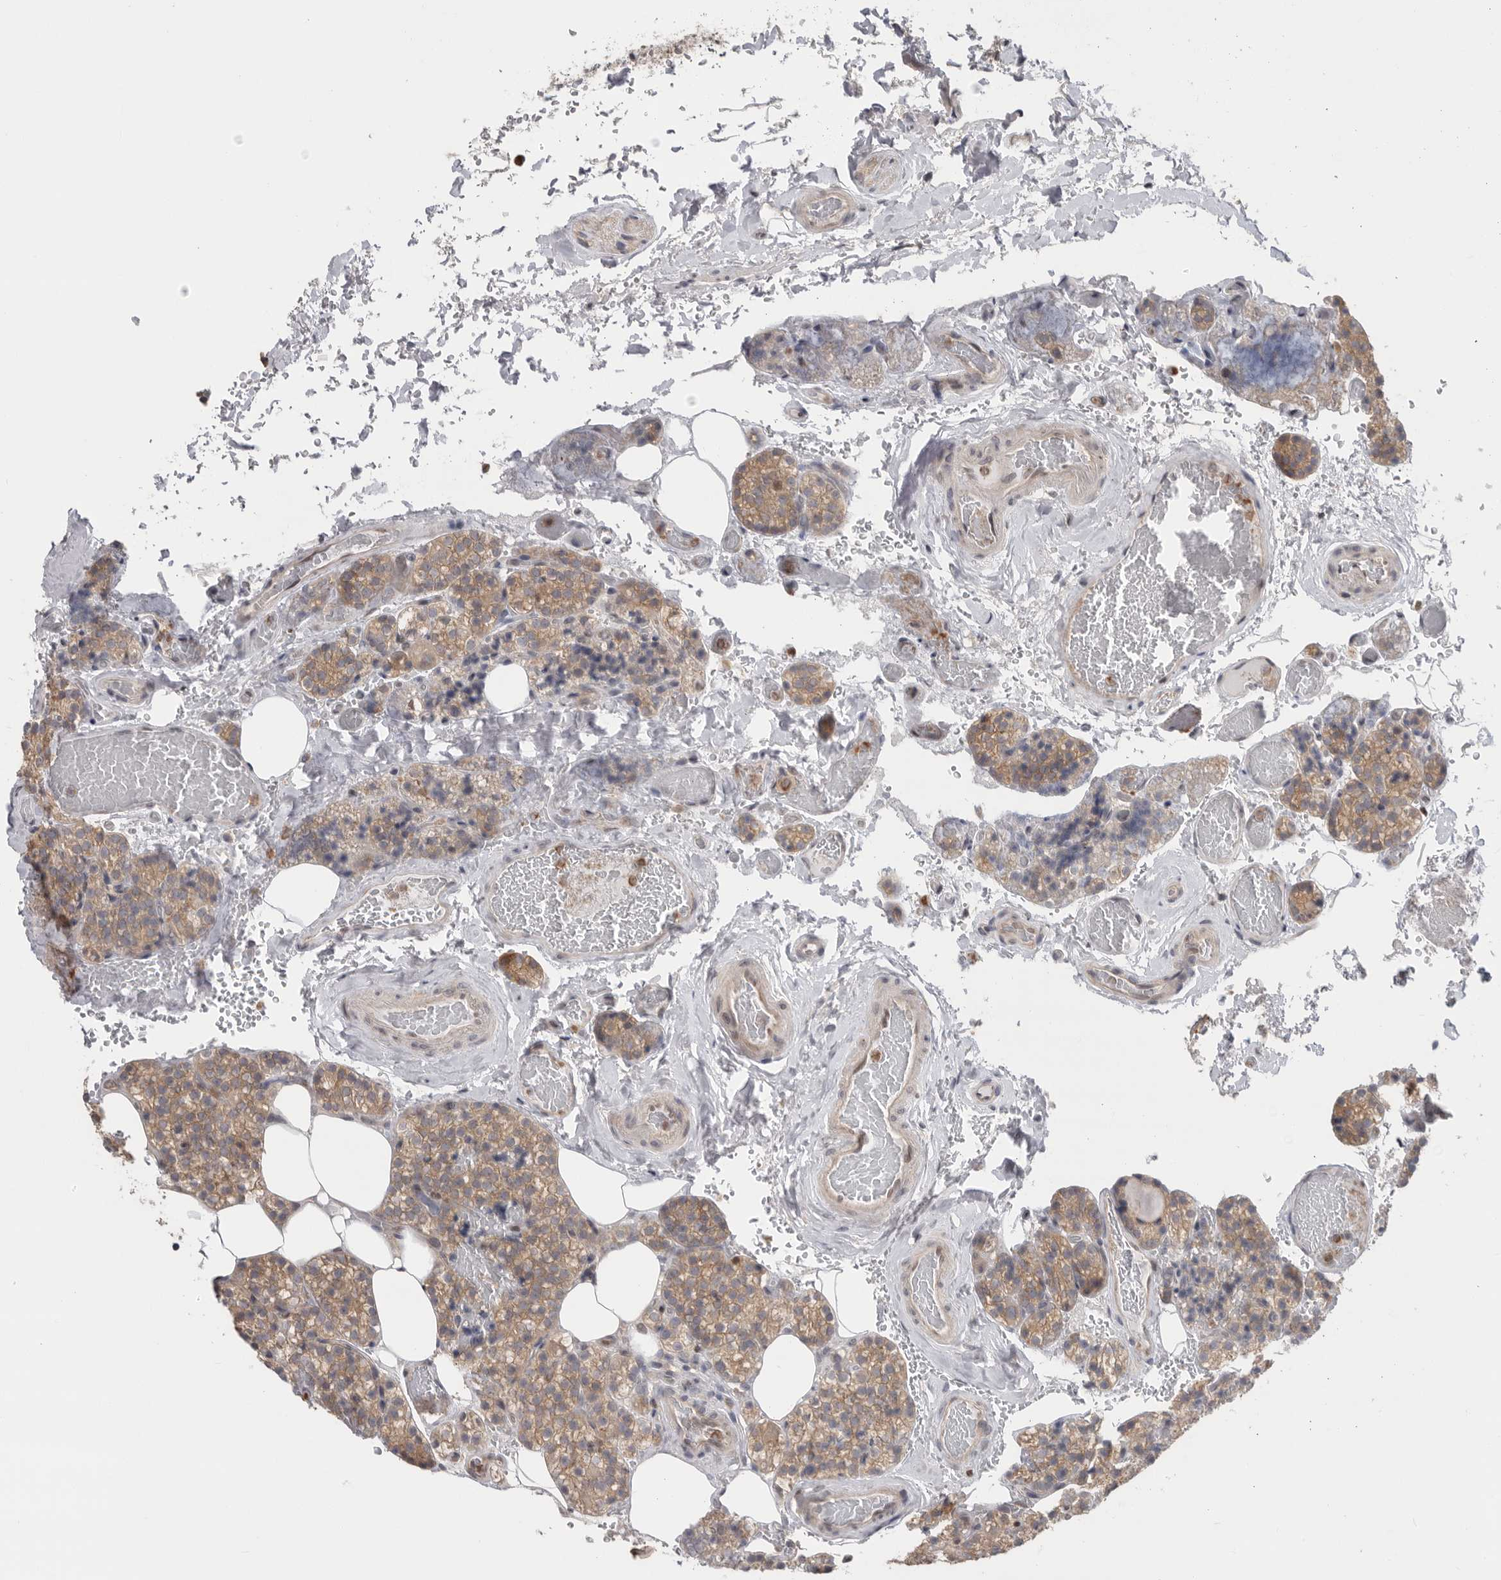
{"staining": {"intensity": "moderate", "quantity": "<25%", "location": "cytoplasmic/membranous"}, "tissue": "parathyroid gland", "cell_type": "Glandular cells", "image_type": "normal", "snomed": [{"axis": "morphology", "description": "Normal tissue, NOS"}, {"axis": "topography", "description": "Parathyroid gland"}], "caption": "Immunohistochemistry photomicrograph of unremarkable parathyroid gland: parathyroid gland stained using immunohistochemistry (IHC) displays low levels of moderate protein expression localized specifically in the cytoplasmic/membranous of glandular cells, appearing as a cytoplasmic/membranous brown color.", "gene": "KLK5", "patient": {"sex": "male", "age": 87}}